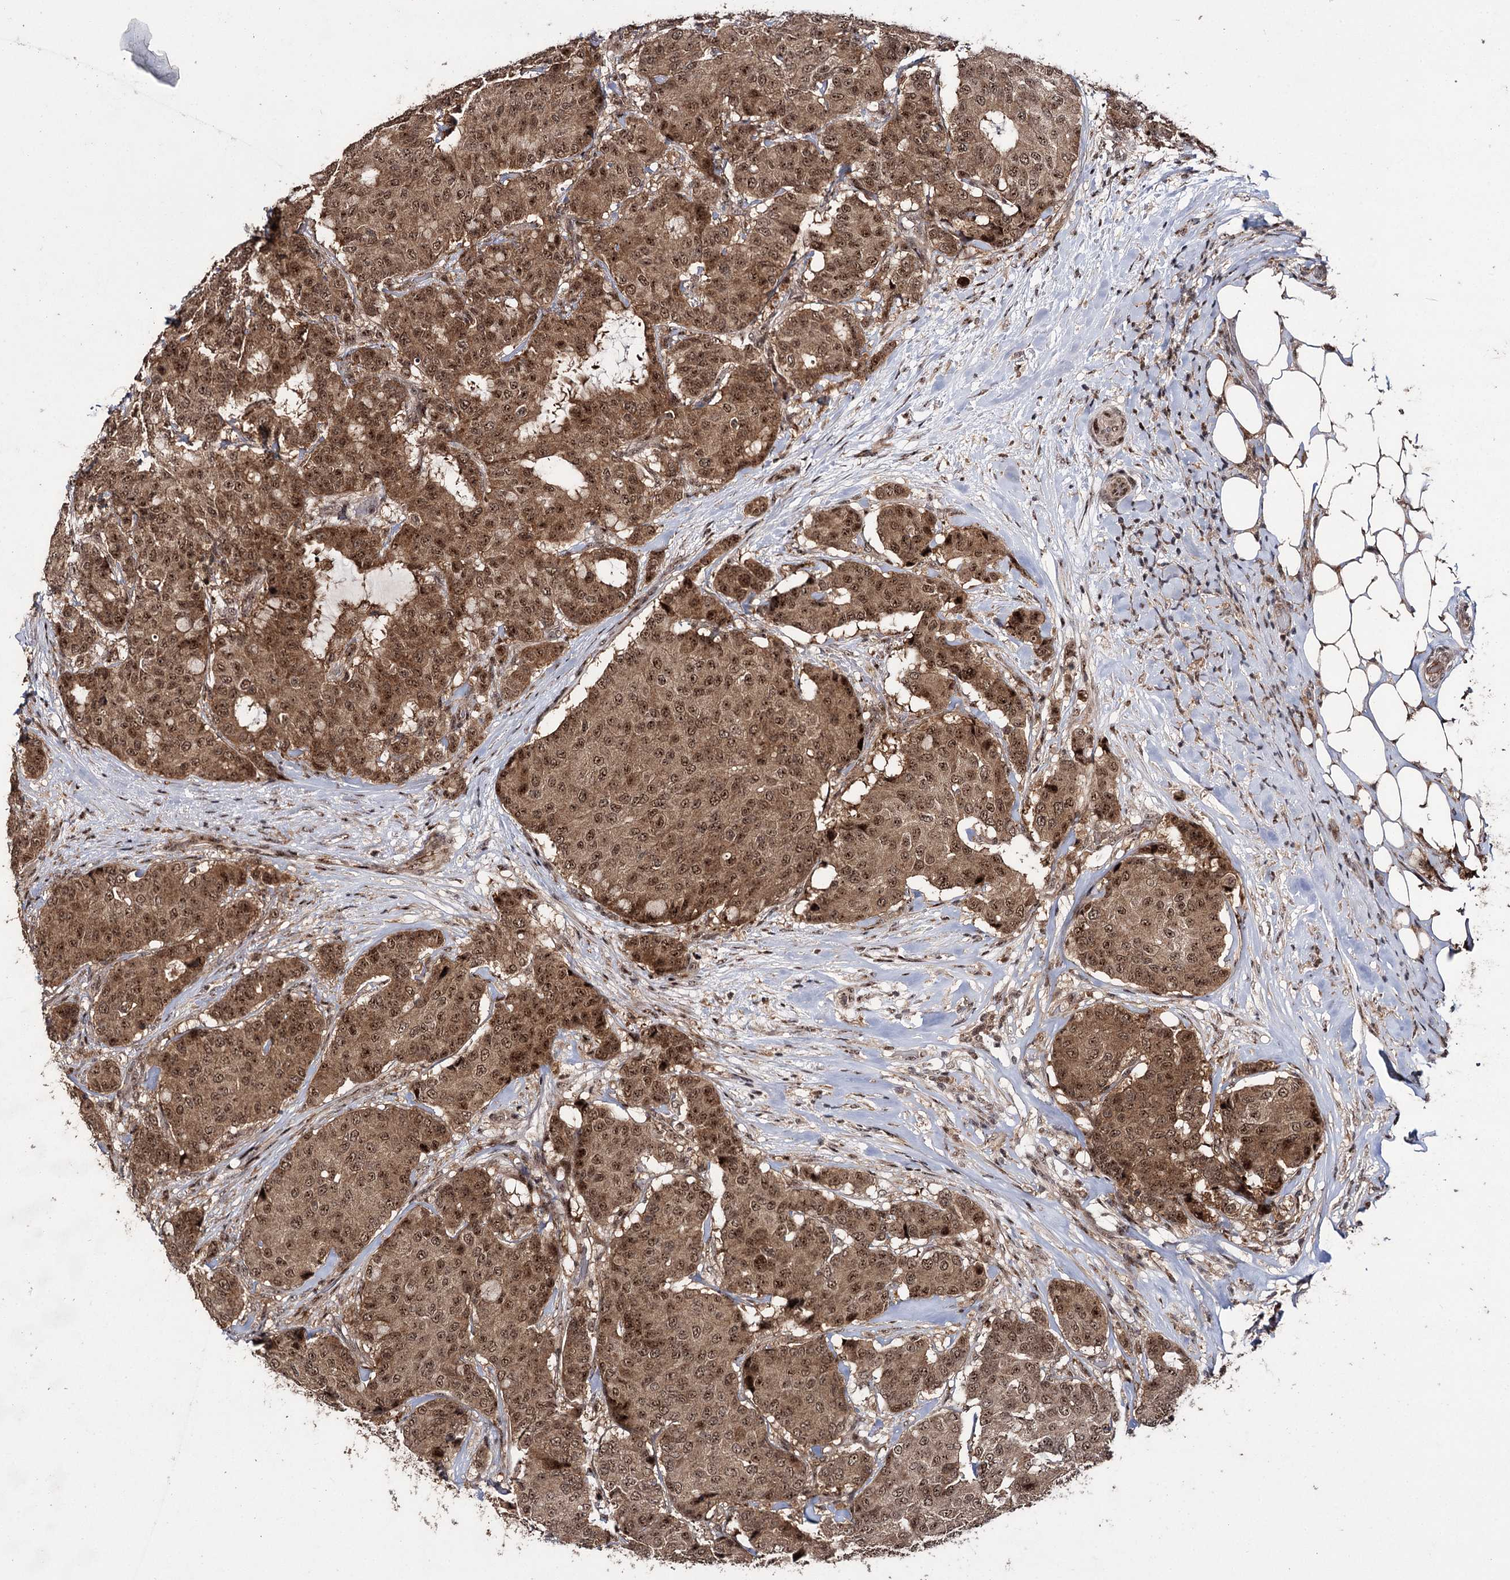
{"staining": {"intensity": "moderate", "quantity": ">75%", "location": "cytoplasmic/membranous,nuclear"}, "tissue": "breast cancer", "cell_type": "Tumor cells", "image_type": "cancer", "snomed": [{"axis": "morphology", "description": "Duct carcinoma"}, {"axis": "topography", "description": "Breast"}], "caption": "A histopathology image of human intraductal carcinoma (breast) stained for a protein reveals moderate cytoplasmic/membranous and nuclear brown staining in tumor cells.", "gene": "MKNK2", "patient": {"sex": "female", "age": 75}}